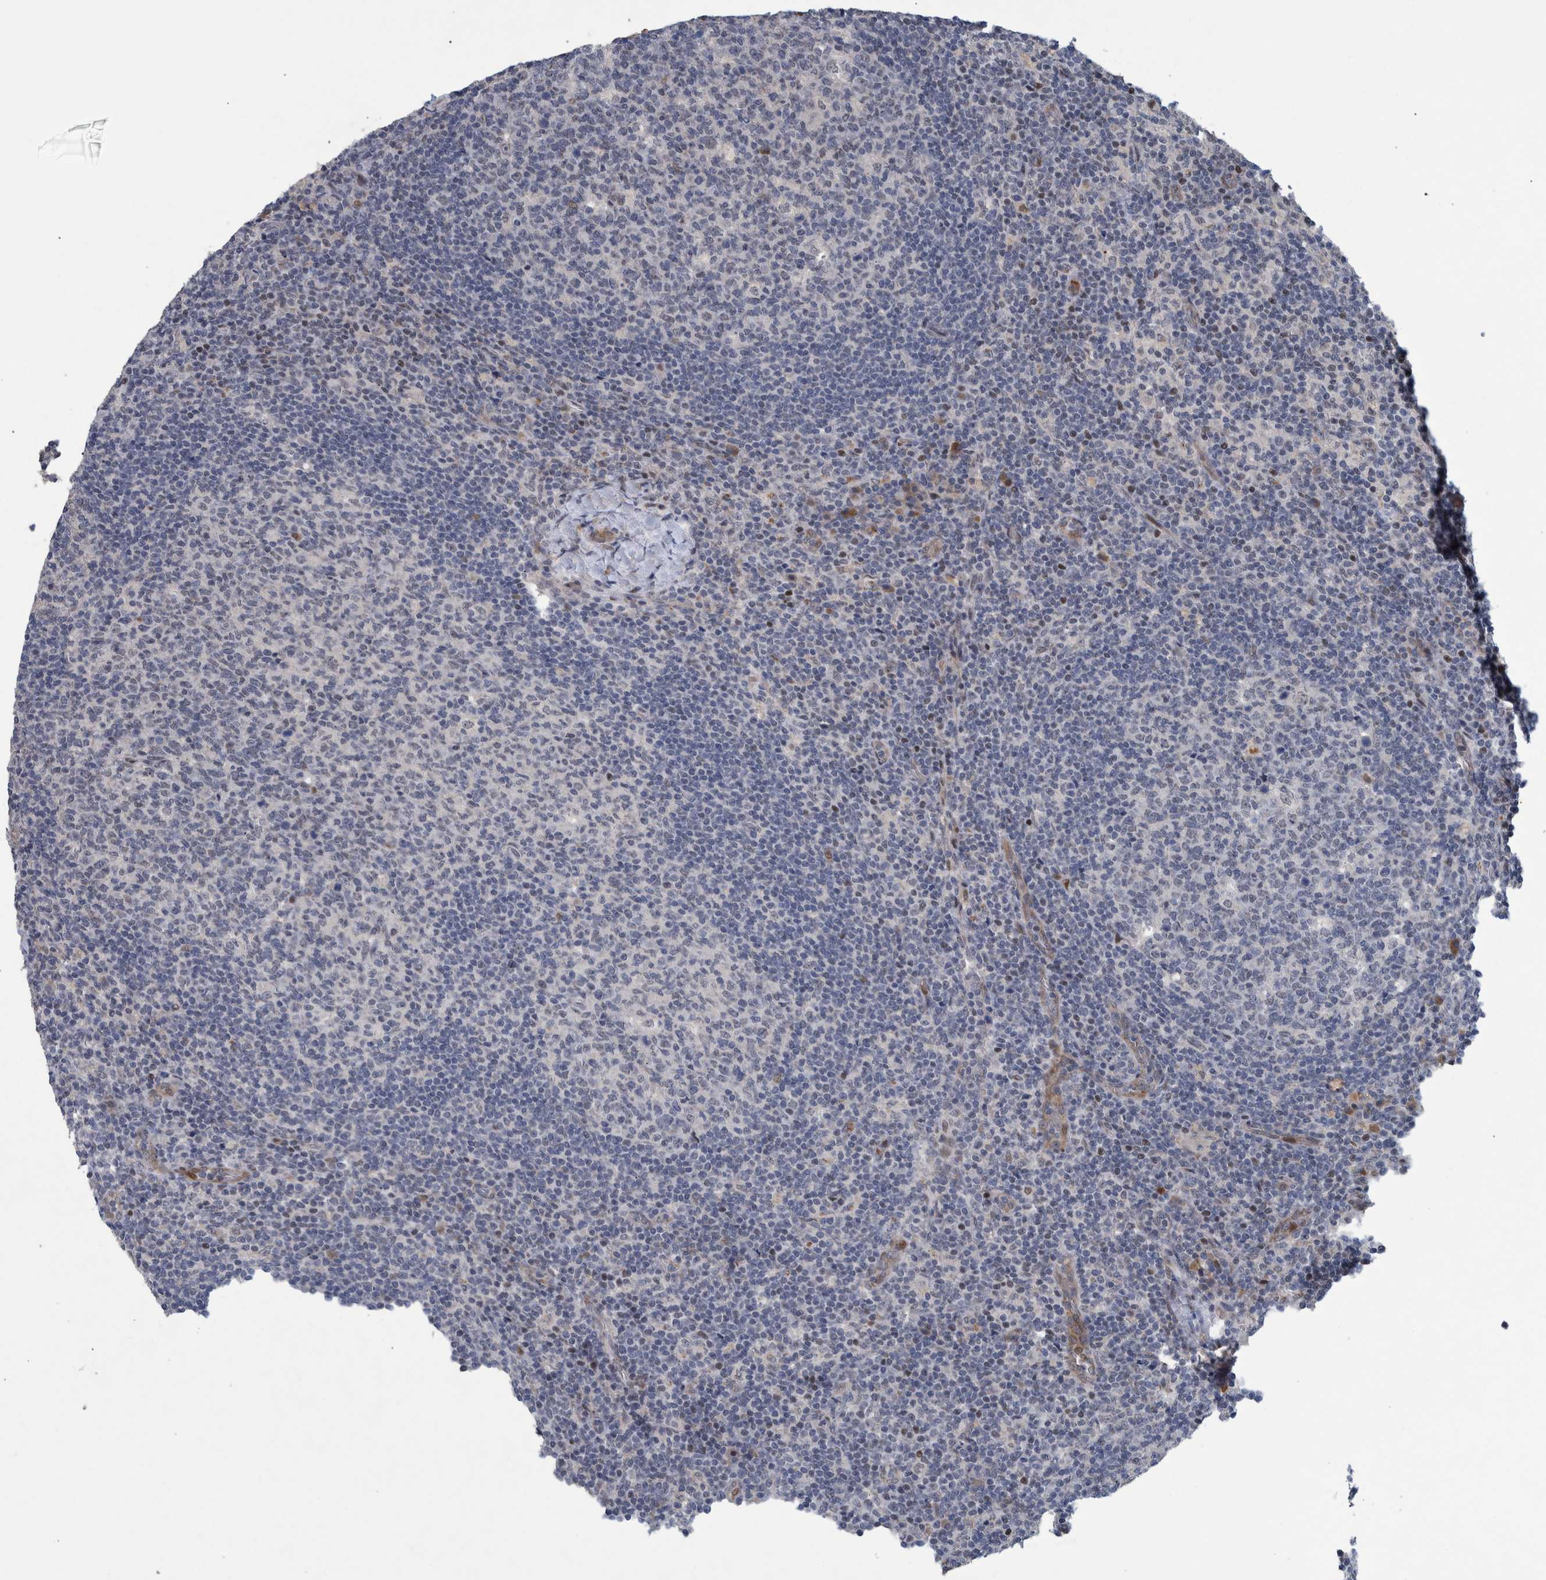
{"staining": {"intensity": "negative", "quantity": "none", "location": "none"}, "tissue": "lymph node", "cell_type": "Germinal center cells", "image_type": "normal", "snomed": [{"axis": "morphology", "description": "Normal tissue, NOS"}, {"axis": "morphology", "description": "Inflammation, NOS"}, {"axis": "topography", "description": "Lymph node"}], "caption": "A high-resolution histopathology image shows IHC staining of benign lymph node, which shows no significant positivity in germinal center cells. (Brightfield microscopy of DAB immunohistochemistry at high magnification).", "gene": "ESRP1", "patient": {"sex": "male", "age": 55}}